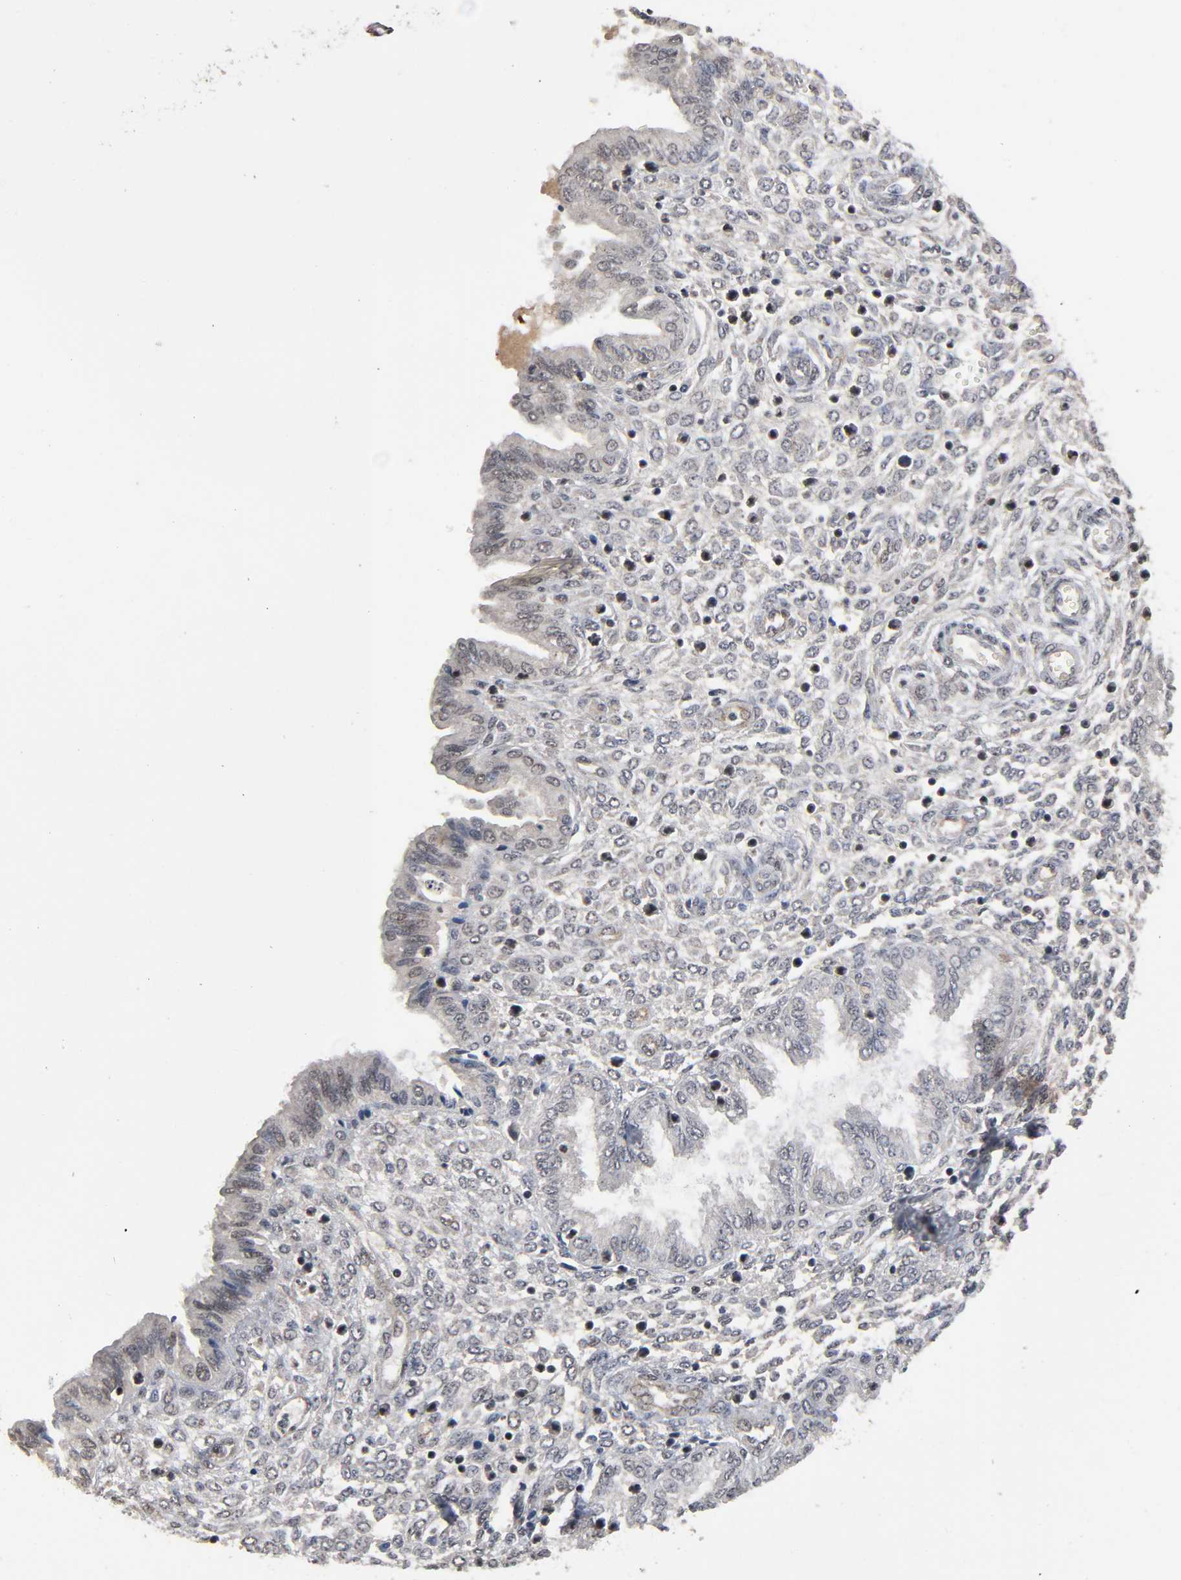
{"staining": {"intensity": "strong", "quantity": ">75%", "location": "cytoplasmic/membranous,nuclear"}, "tissue": "endometrium", "cell_type": "Cells in endometrial stroma", "image_type": "normal", "snomed": [{"axis": "morphology", "description": "Normal tissue, NOS"}, {"axis": "topography", "description": "Endometrium"}], "caption": "The photomicrograph reveals staining of benign endometrium, revealing strong cytoplasmic/membranous,nuclear protein expression (brown color) within cells in endometrial stroma.", "gene": "ZNF384", "patient": {"sex": "female", "age": 33}}